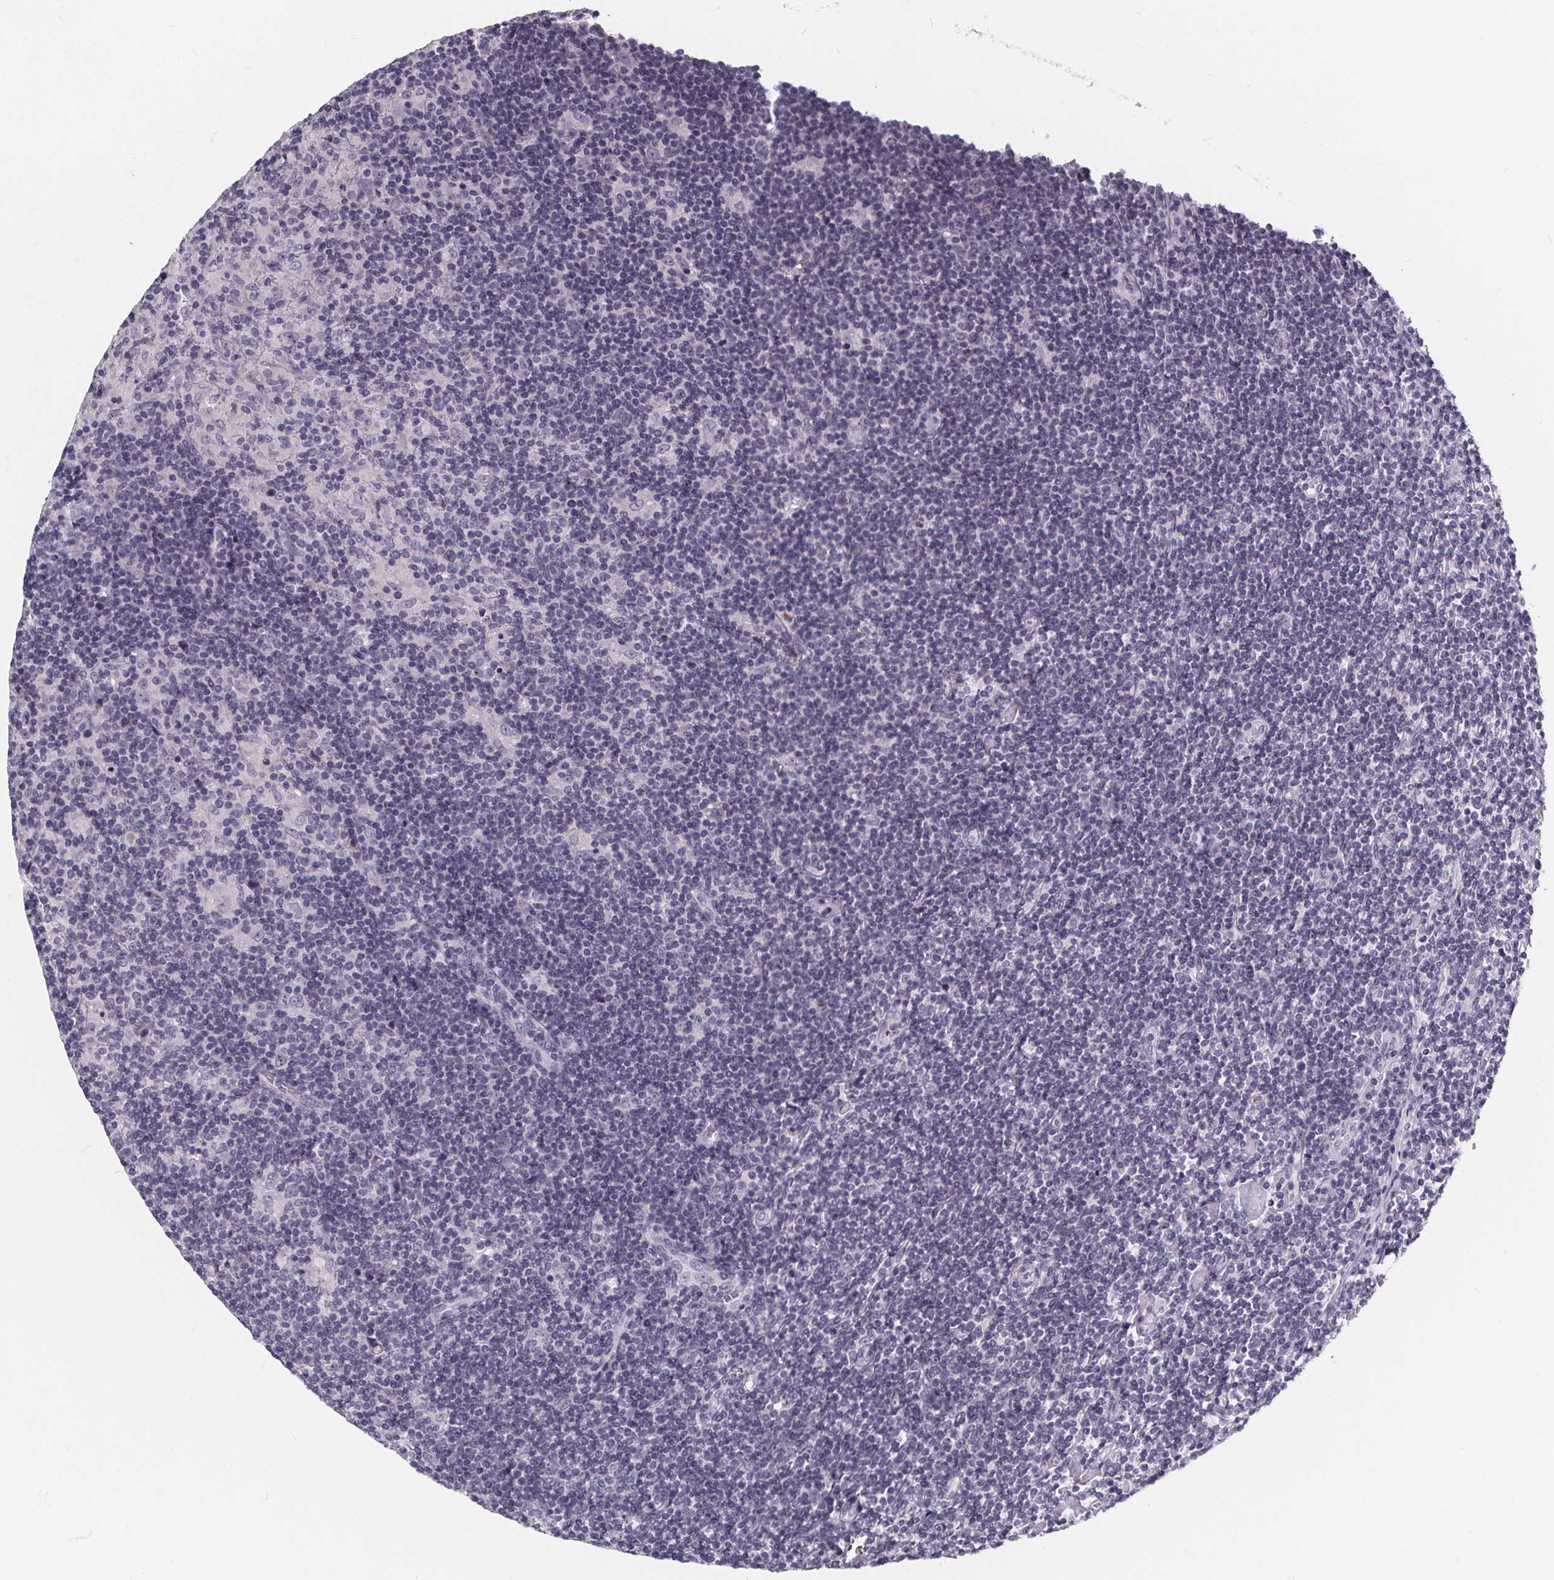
{"staining": {"intensity": "negative", "quantity": "none", "location": "none"}, "tissue": "lymphoma", "cell_type": "Tumor cells", "image_type": "cancer", "snomed": [{"axis": "morphology", "description": "Hodgkin's disease, NOS"}, {"axis": "topography", "description": "Lymph node"}], "caption": "DAB (3,3'-diaminobenzidine) immunohistochemical staining of lymphoma reveals no significant staining in tumor cells. (Brightfield microscopy of DAB (3,3'-diaminobenzidine) IHC at high magnification).", "gene": "SPEF2", "patient": {"sex": "male", "age": 40}}